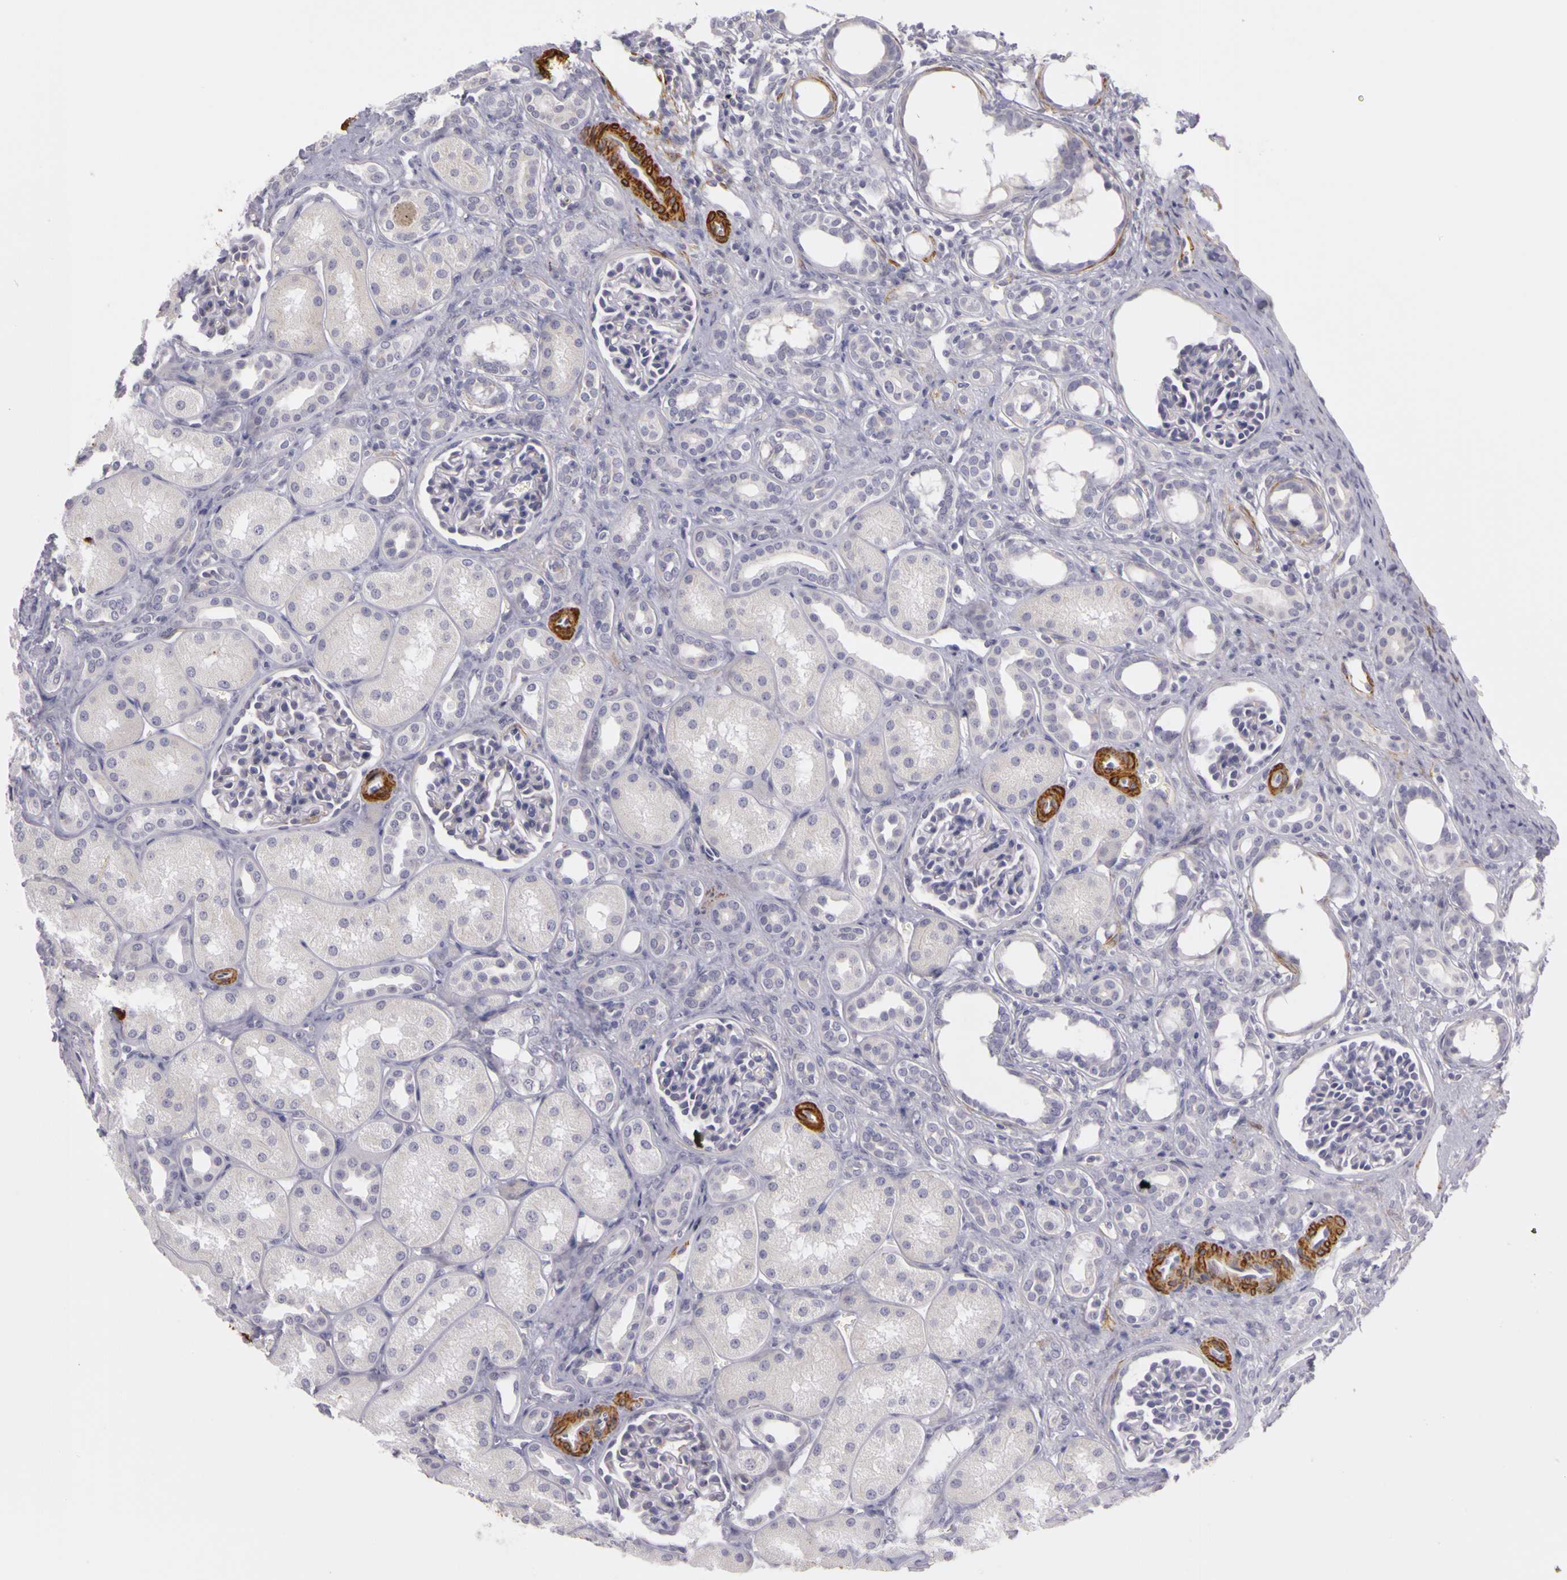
{"staining": {"intensity": "weak", "quantity": "<25%", "location": "cytoplasmic/membranous"}, "tissue": "kidney", "cell_type": "Cells in glomeruli", "image_type": "normal", "snomed": [{"axis": "morphology", "description": "Normal tissue, NOS"}, {"axis": "topography", "description": "Kidney"}], "caption": "A high-resolution histopathology image shows immunohistochemistry staining of unremarkable kidney, which shows no significant staining in cells in glomeruli. (Stains: DAB (3,3'-diaminobenzidine) IHC with hematoxylin counter stain, Microscopy: brightfield microscopy at high magnification).", "gene": "CNTN2", "patient": {"sex": "male", "age": 7}}